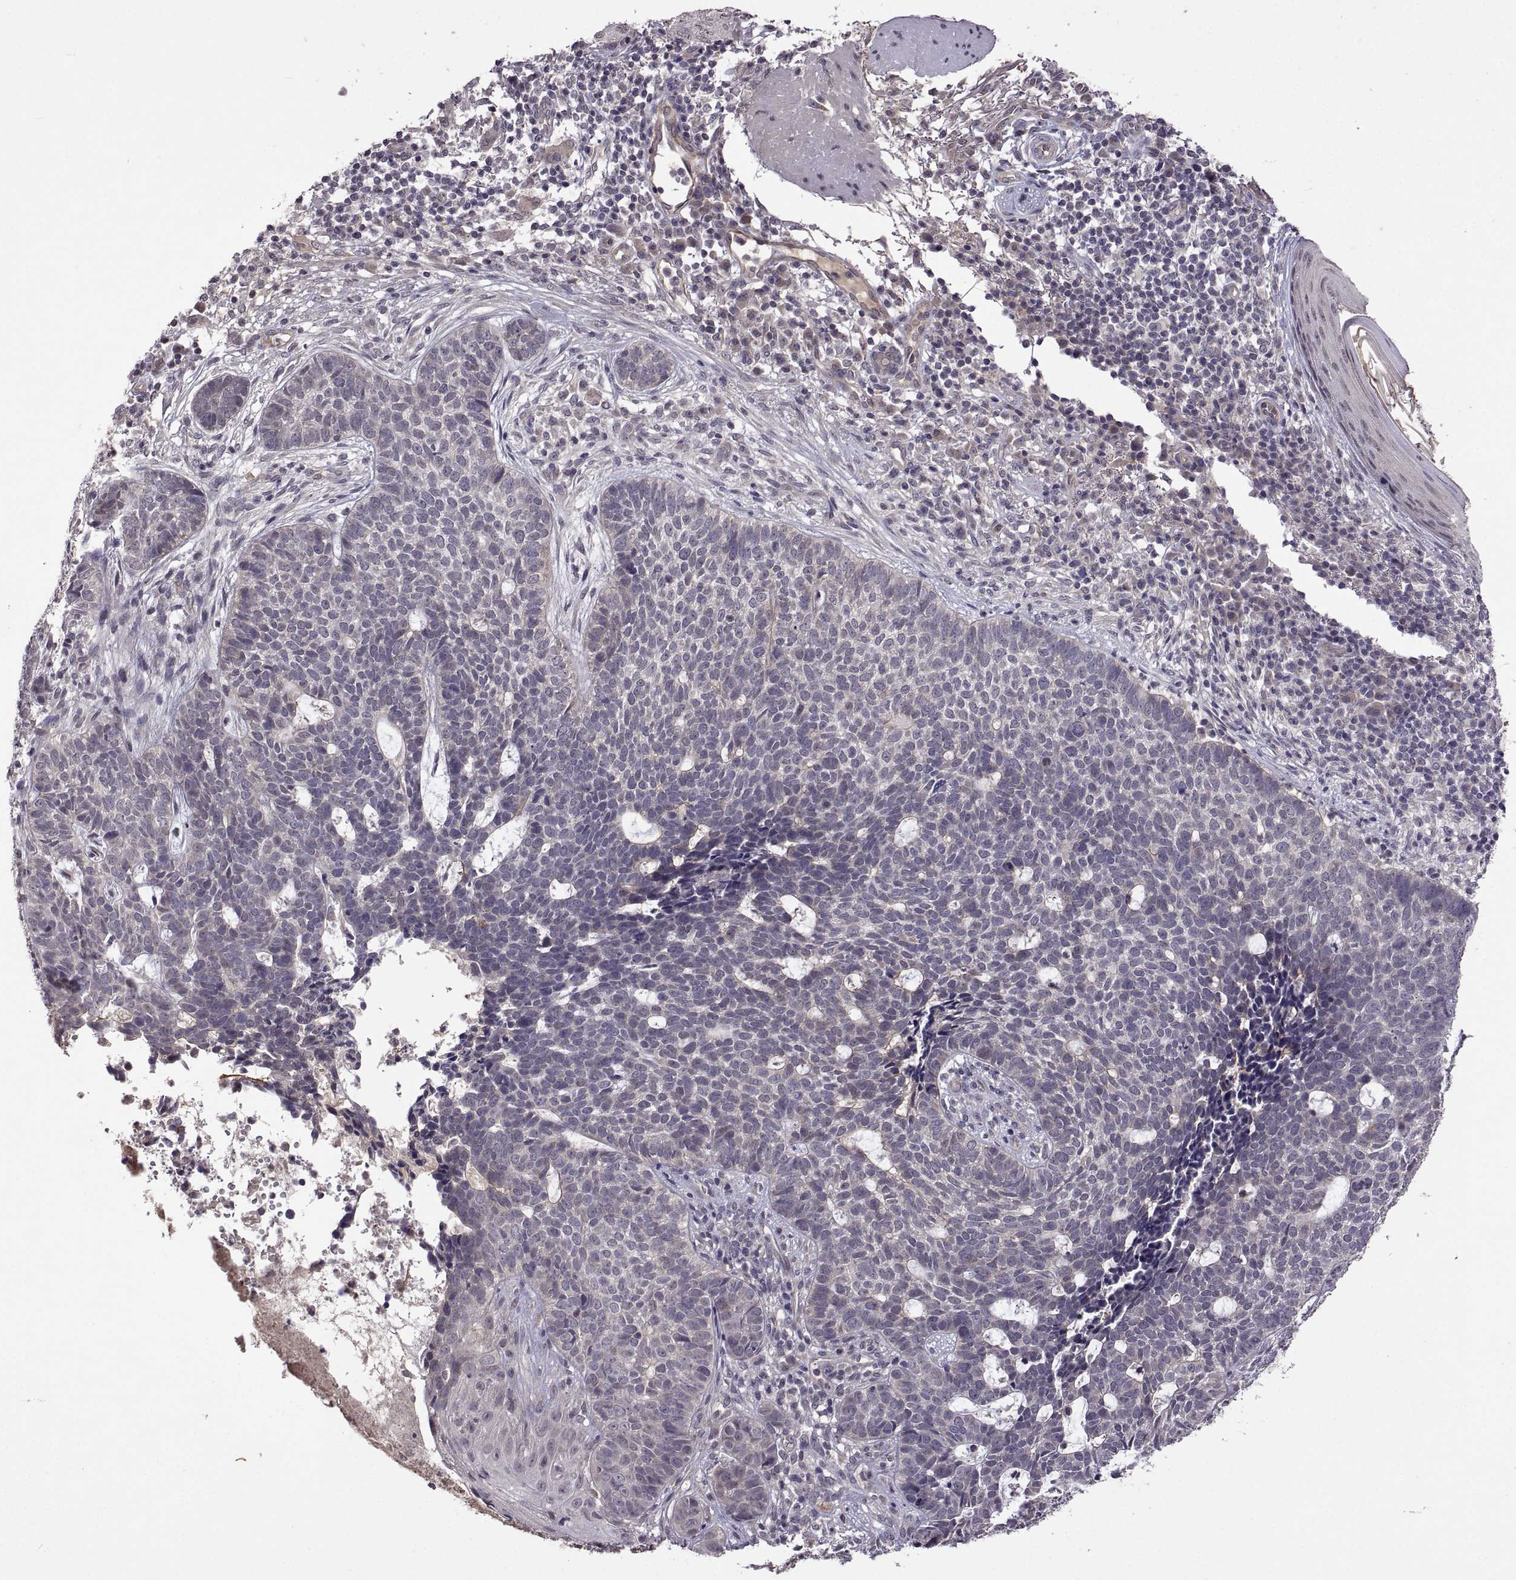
{"staining": {"intensity": "negative", "quantity": "none", "location": "none"}, "tissue": "skin cancer", "cell_type": "Tumor cells", "image_type": "cancer", "snomed": [{"axis": "morphology", "description": "Basal cell carcinoma"}, {"axis": "topography", "description": "Skin"}], "caption": "This is a histopathology image of immunohistochemistry (IHC) staining of skin cancer, which shows no positivity in tumor cells.", "gene": "LAMA1", "patient": {"sex": "female", "age": 69}}